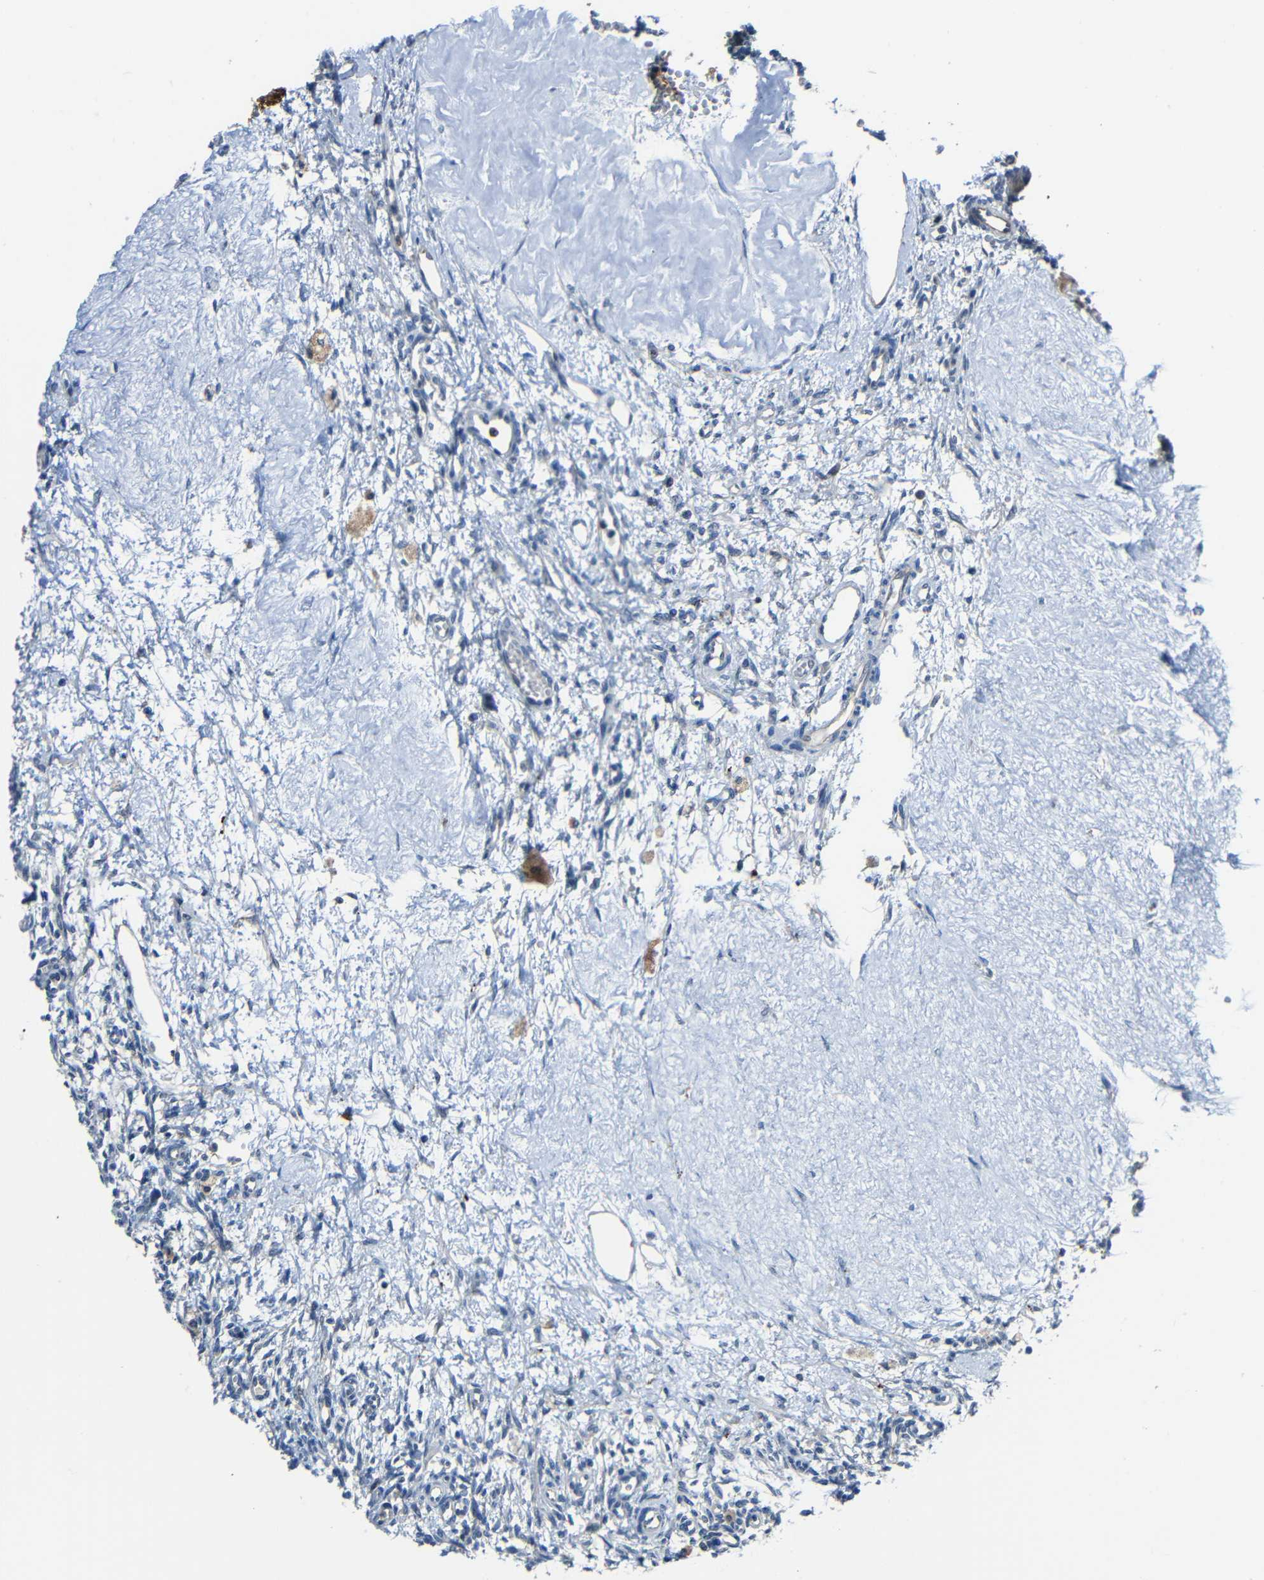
{"staining": {"intensity": "negative", "quantity": "none", "location": "none"}, "tissue": "ovary", "cell_type": "Ovarian stroma cells", "image_type": "normal", "snomed": [{"axis": "morphology", "description": "Normal tissue, NOS"}, {"axis": "topography", "description": "Ovary"}], "caption": "Protein analysis of normal ovary shows no significant positivity in ovarian stroma cells. (Immunohistochemistry, brightfield microscopy, high magnification).", "gene": "DNAJC5", "patient": {"sex": "female", "age": 33}}